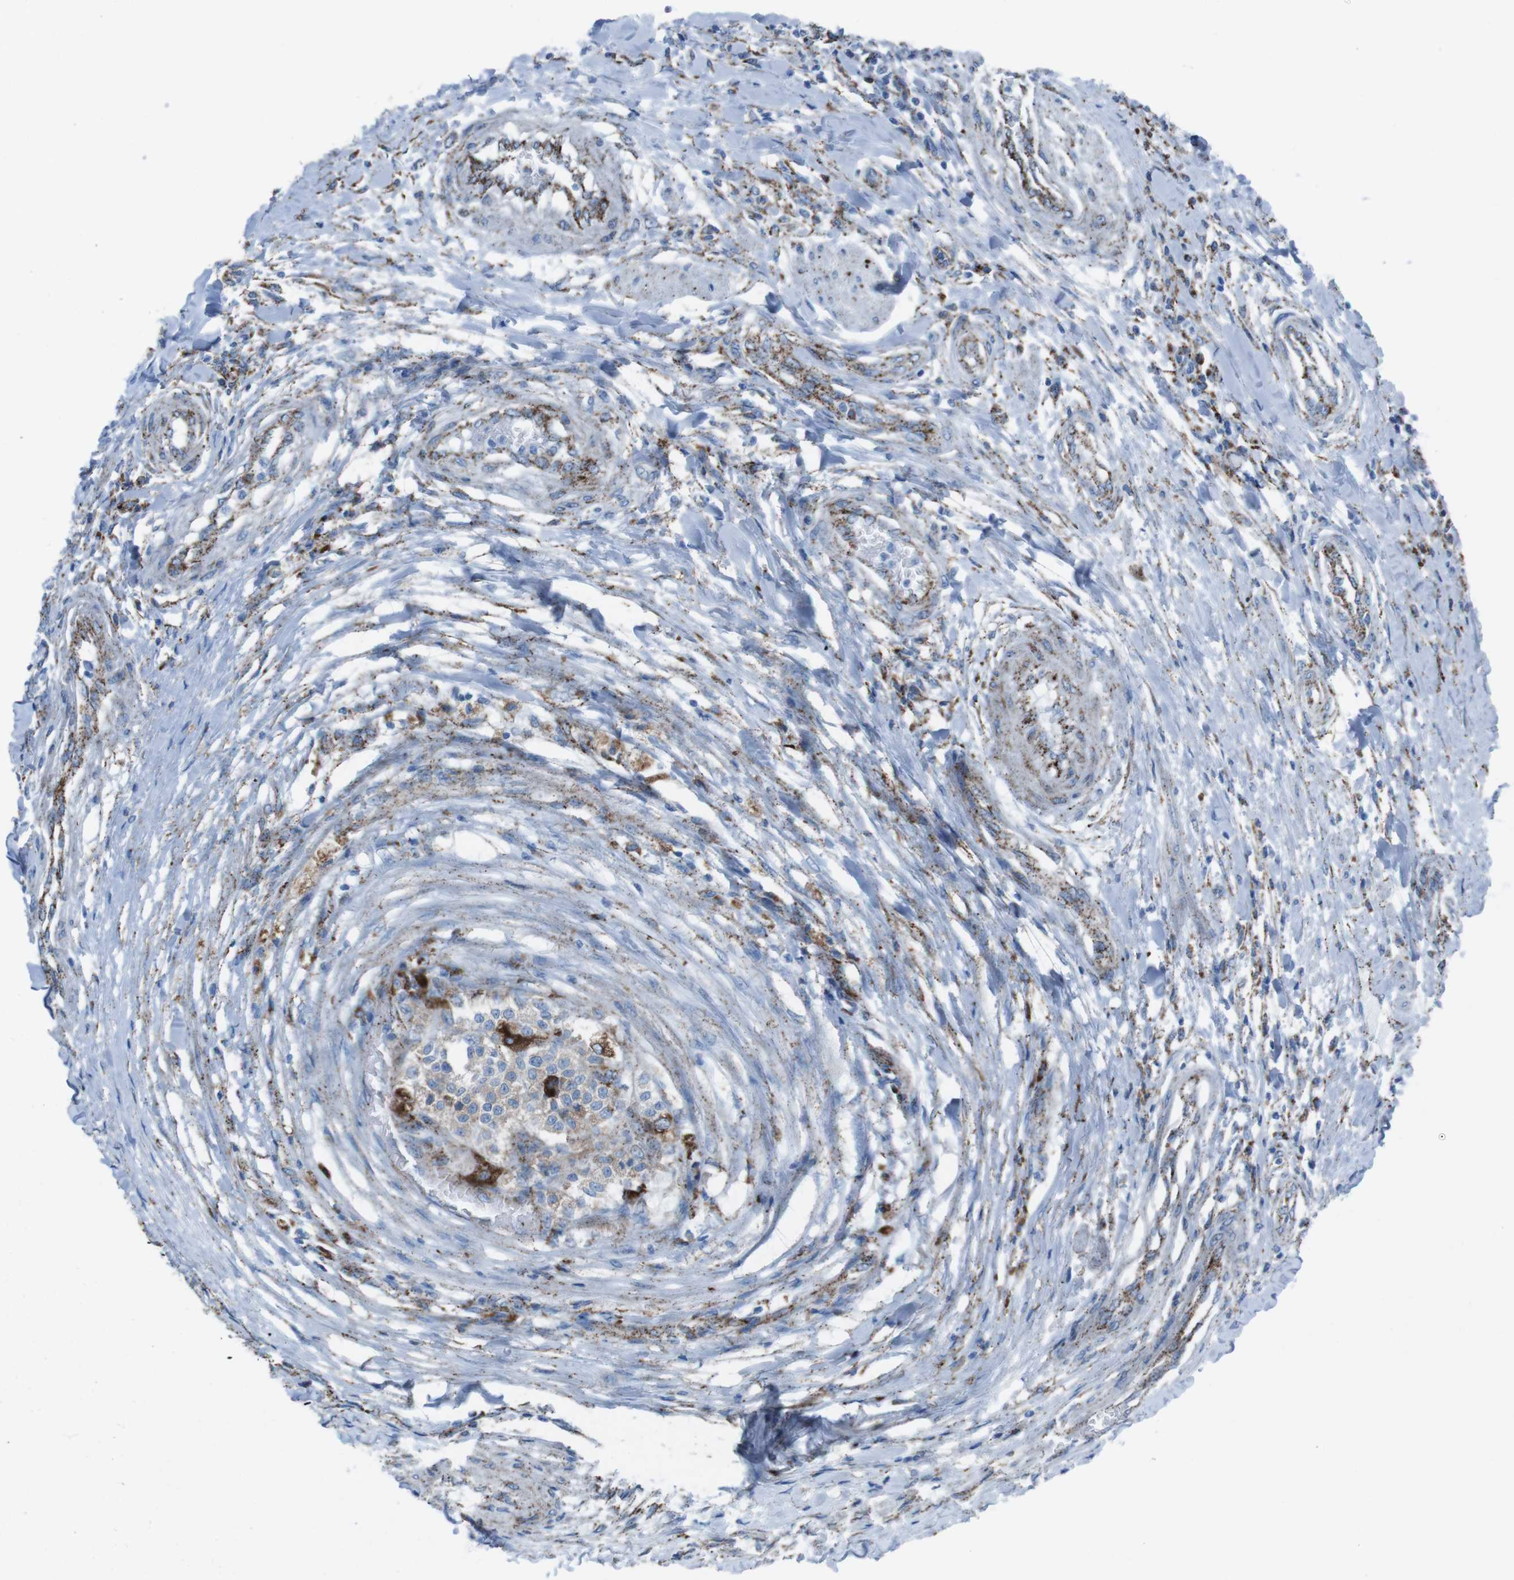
{"staining": {"intensity": "weak", "quantity": "25%-75%", "location": "cytoplasmic/membranous"}, "tissue": "testis cancer", "cell_type": "Tumor cells", "image_type": "cancer", "snomed": [{"axis": "morphology", "description": "Seminoma, NOS"}, {"axis": "topography", "description": "Testis"}], "caption": "Immunohistochemistry (DAB (3,3'-diaminobenzidine)) staining of human testis cancer demonstrates weak cytoplasmic/membranous protein expression in approximately 25%-75% of tumor cells.", "gene": "SCARB2", "patient": {"sex": "male", "age": 59}}